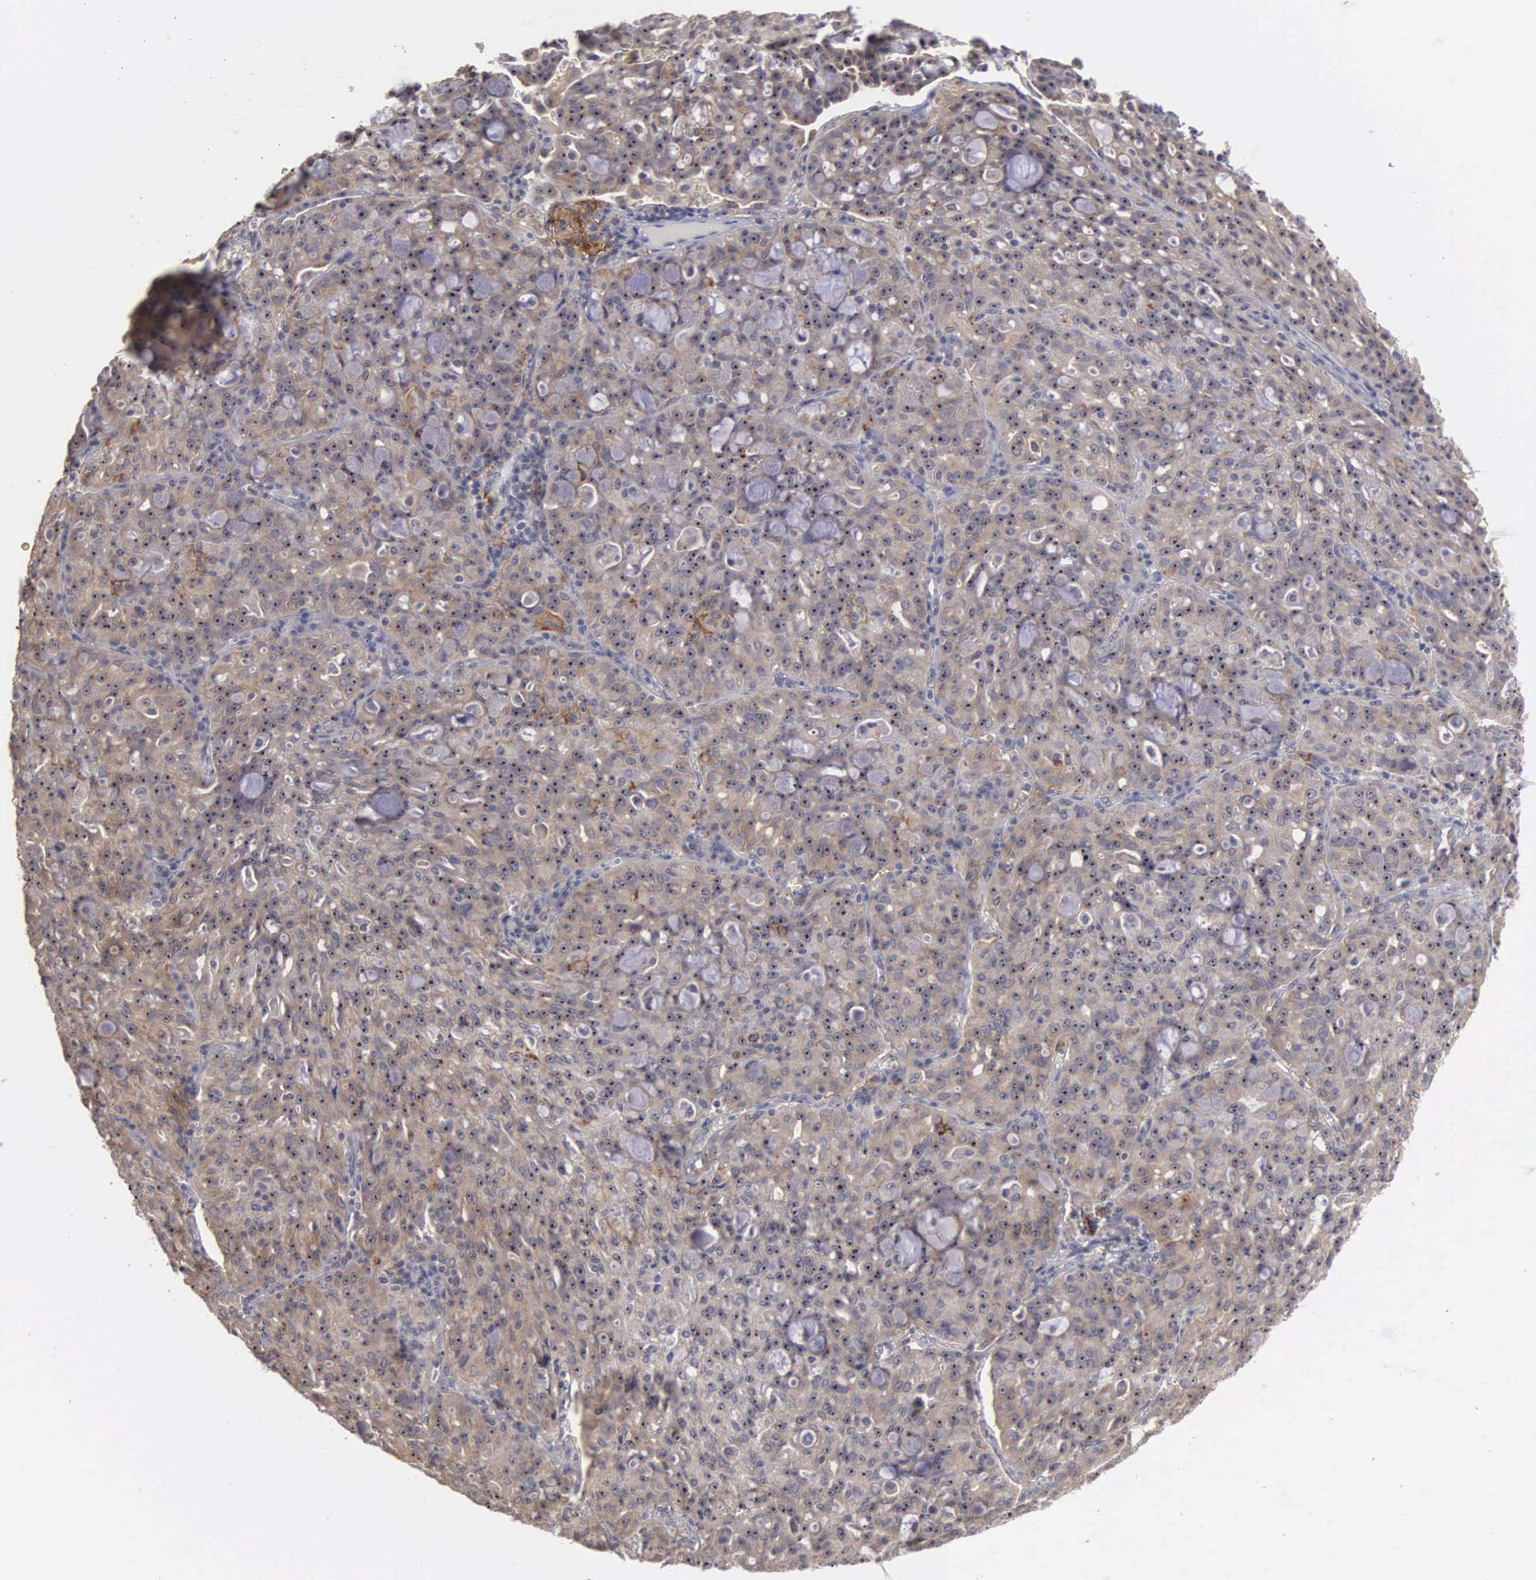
{"staining": {"intensity": "weak", "quantity": ">75%", "location": "cytoplasmic/membranous"}, "tissue": "lung cancer", "cell_type": "Tumor cells", "image_type": "cancer", "snomed": [{"axis": "morphology", "description": "Adenocarcinoma, NOS"}, {"axis": "topography", "description": "Lung"}], "caption": "Immunohistochemical staining of lung adenocarcinoma reveals weak cytoplasmic/membranous protein staining in approximately >75% of tumor cells.", "gene": "AMN", "patient": {"sex": "female", "age": 44}}